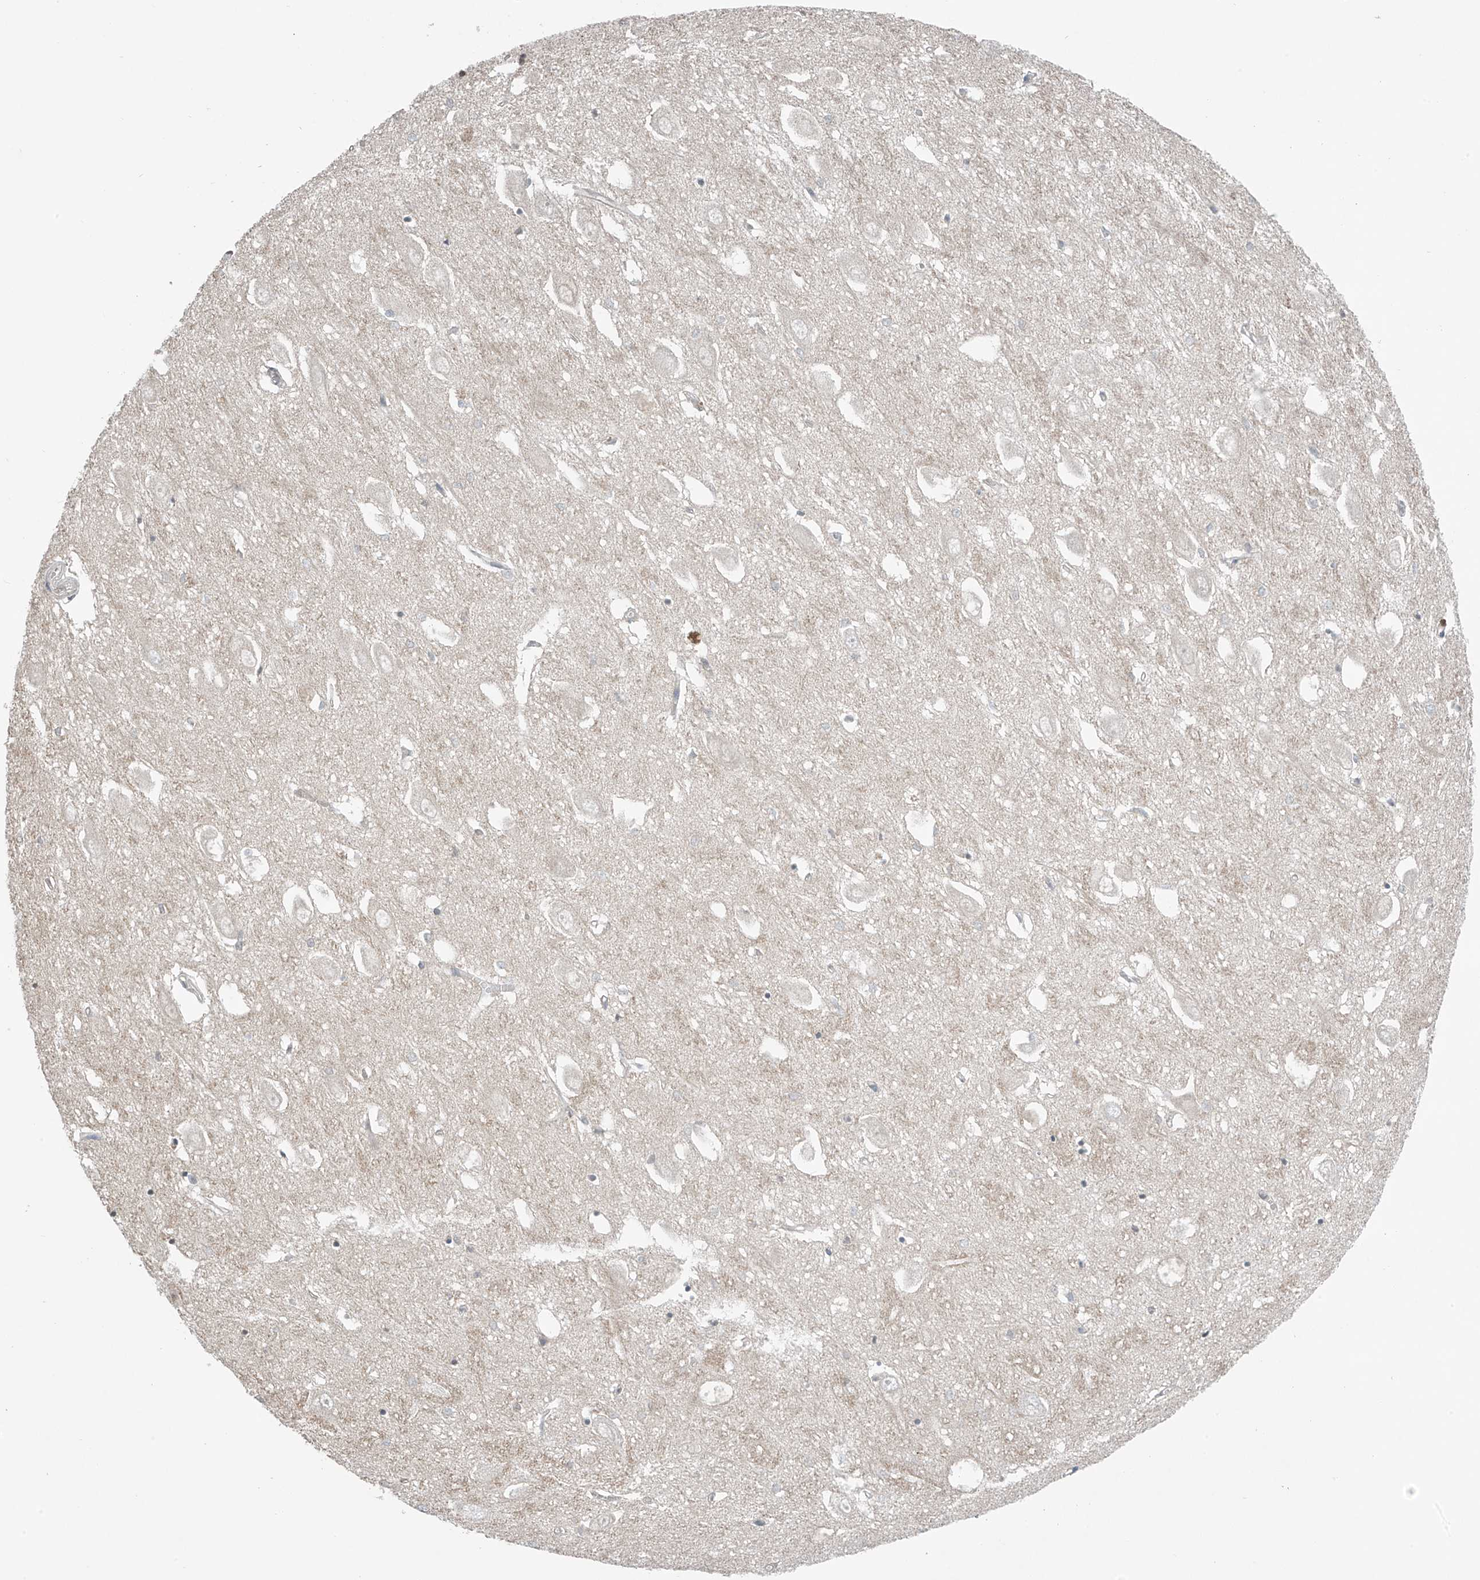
{"staining": {"intensity": "negative", "quantity": "none", "location": "none"}, "tissue": "hippocampus", "cell_type": "Glial cells", "image_type": "normal", "snomed": [{"axis": "morphology", "description": "Normal tissue, NOS"}, {"axis": "topography", "description": "Hippocampus"}], "caption": "A photomicrograph of human hippocampus is negative for staining in glial cells. The staining was performed using DAB (3,3'-diaminobenzidine) to visualize the protein expression in brown, while the nuclei were stained in blue with hematoxylin (Magnification: 20x).", "gene": "HOXA11", "patient": {"sex": "female", "age": 64}}